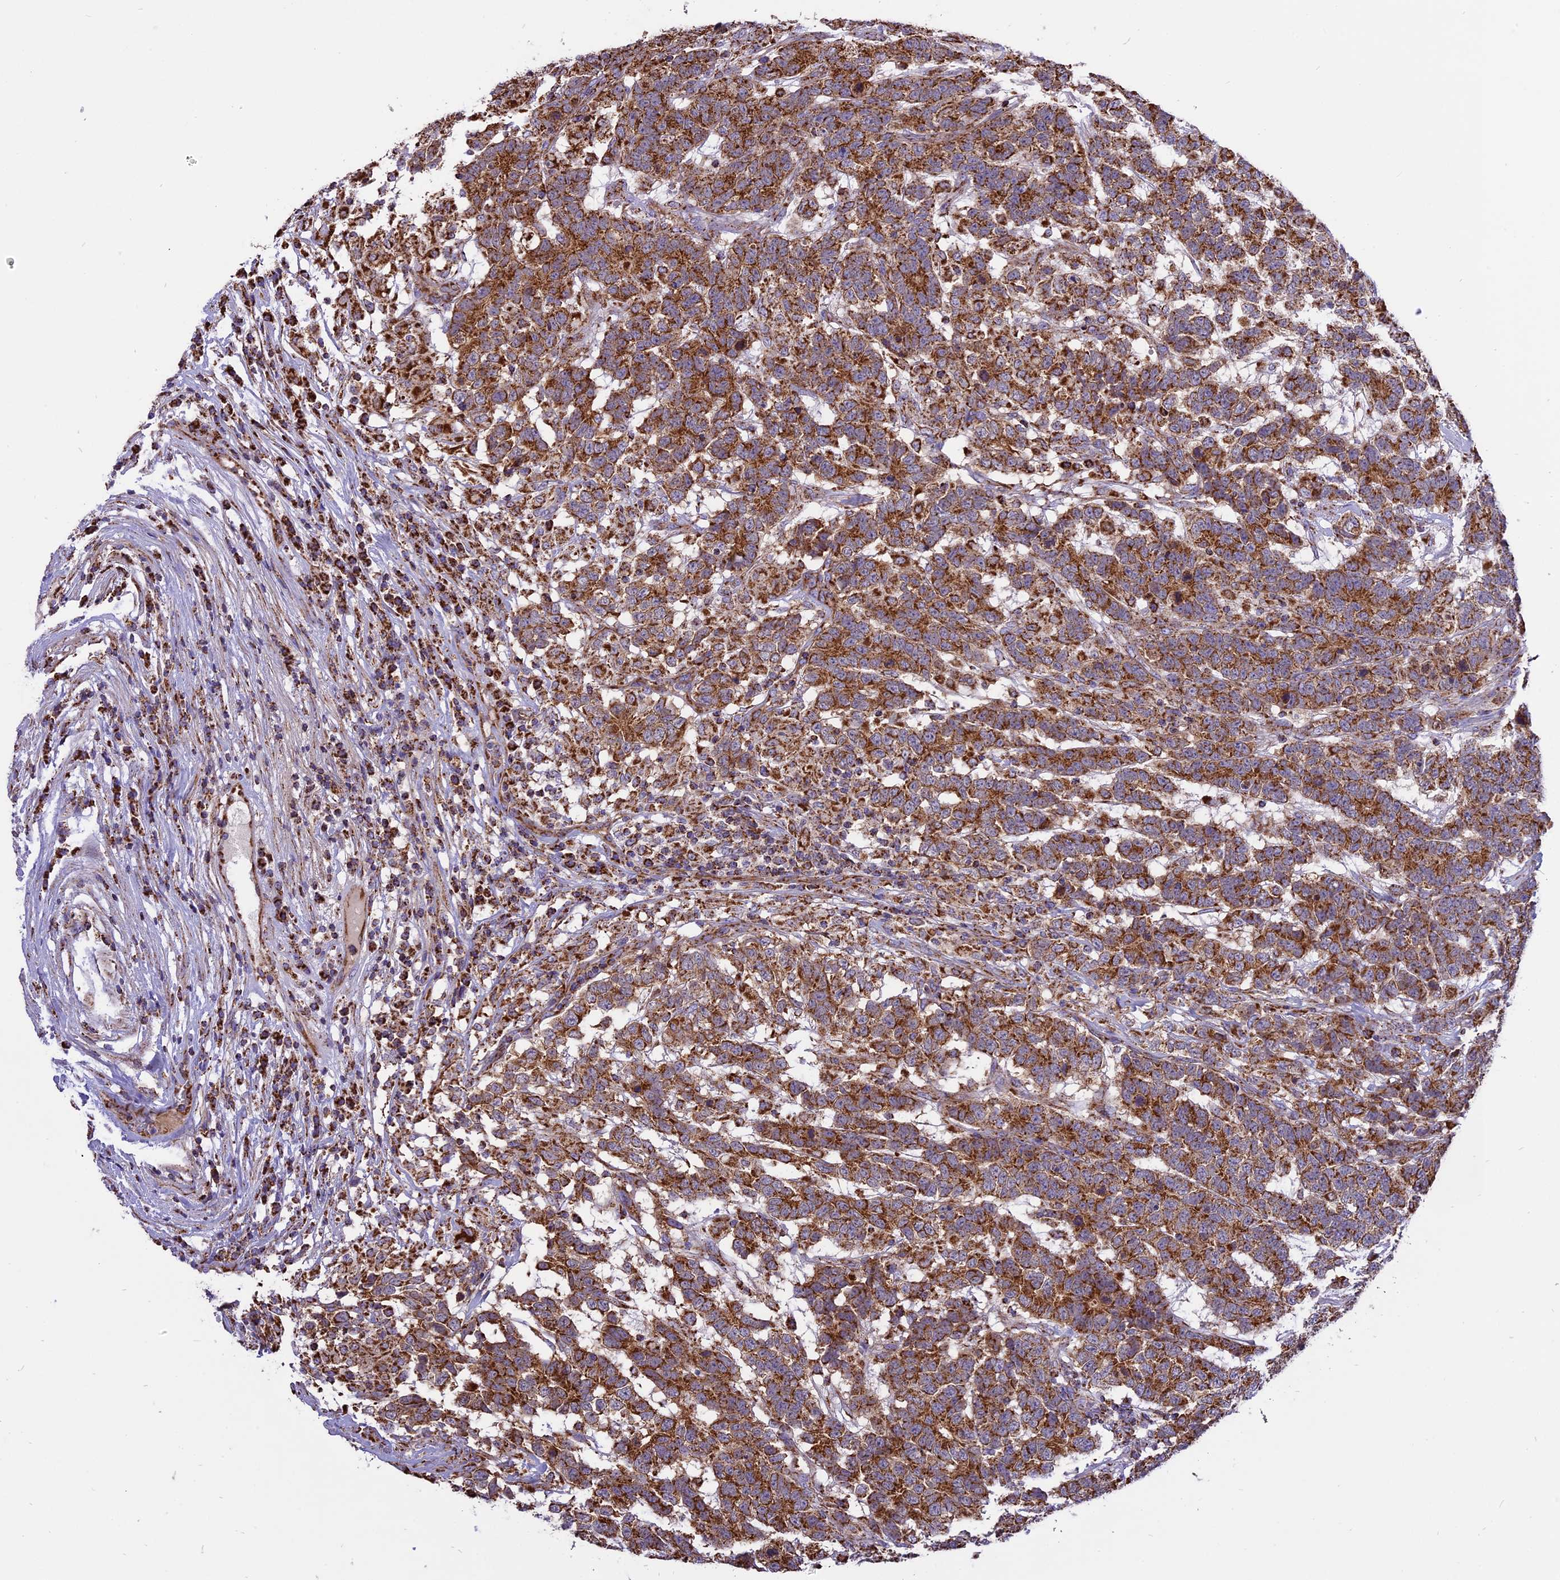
{"staining": {"intensity": "strong", "quantity": ">75%", "location": "cytoplasmic/membranous"}, "tissue": "testis cancer", "cell_type": "Tumor cells", "image_type": "cancer", "snomed": [{"axis": "morphology", "description": "Carcinoma, Embryonal, NOS"}, {"axis": "topography", "description": "Testis"}], "caption": "A high amount of strong cytoplasmic/membranous expression is identified in approximately >75% of tumor cells in embryonal carcinoma (testis) tissue. The staining was performed using DAB (3,3'-diaminobenzidine), with brown indicating positive protein expression. Nuclei are stained blue with hematoxylin.", "gene": "TTC4", "patient": {"sex": "male", "age": 26}}